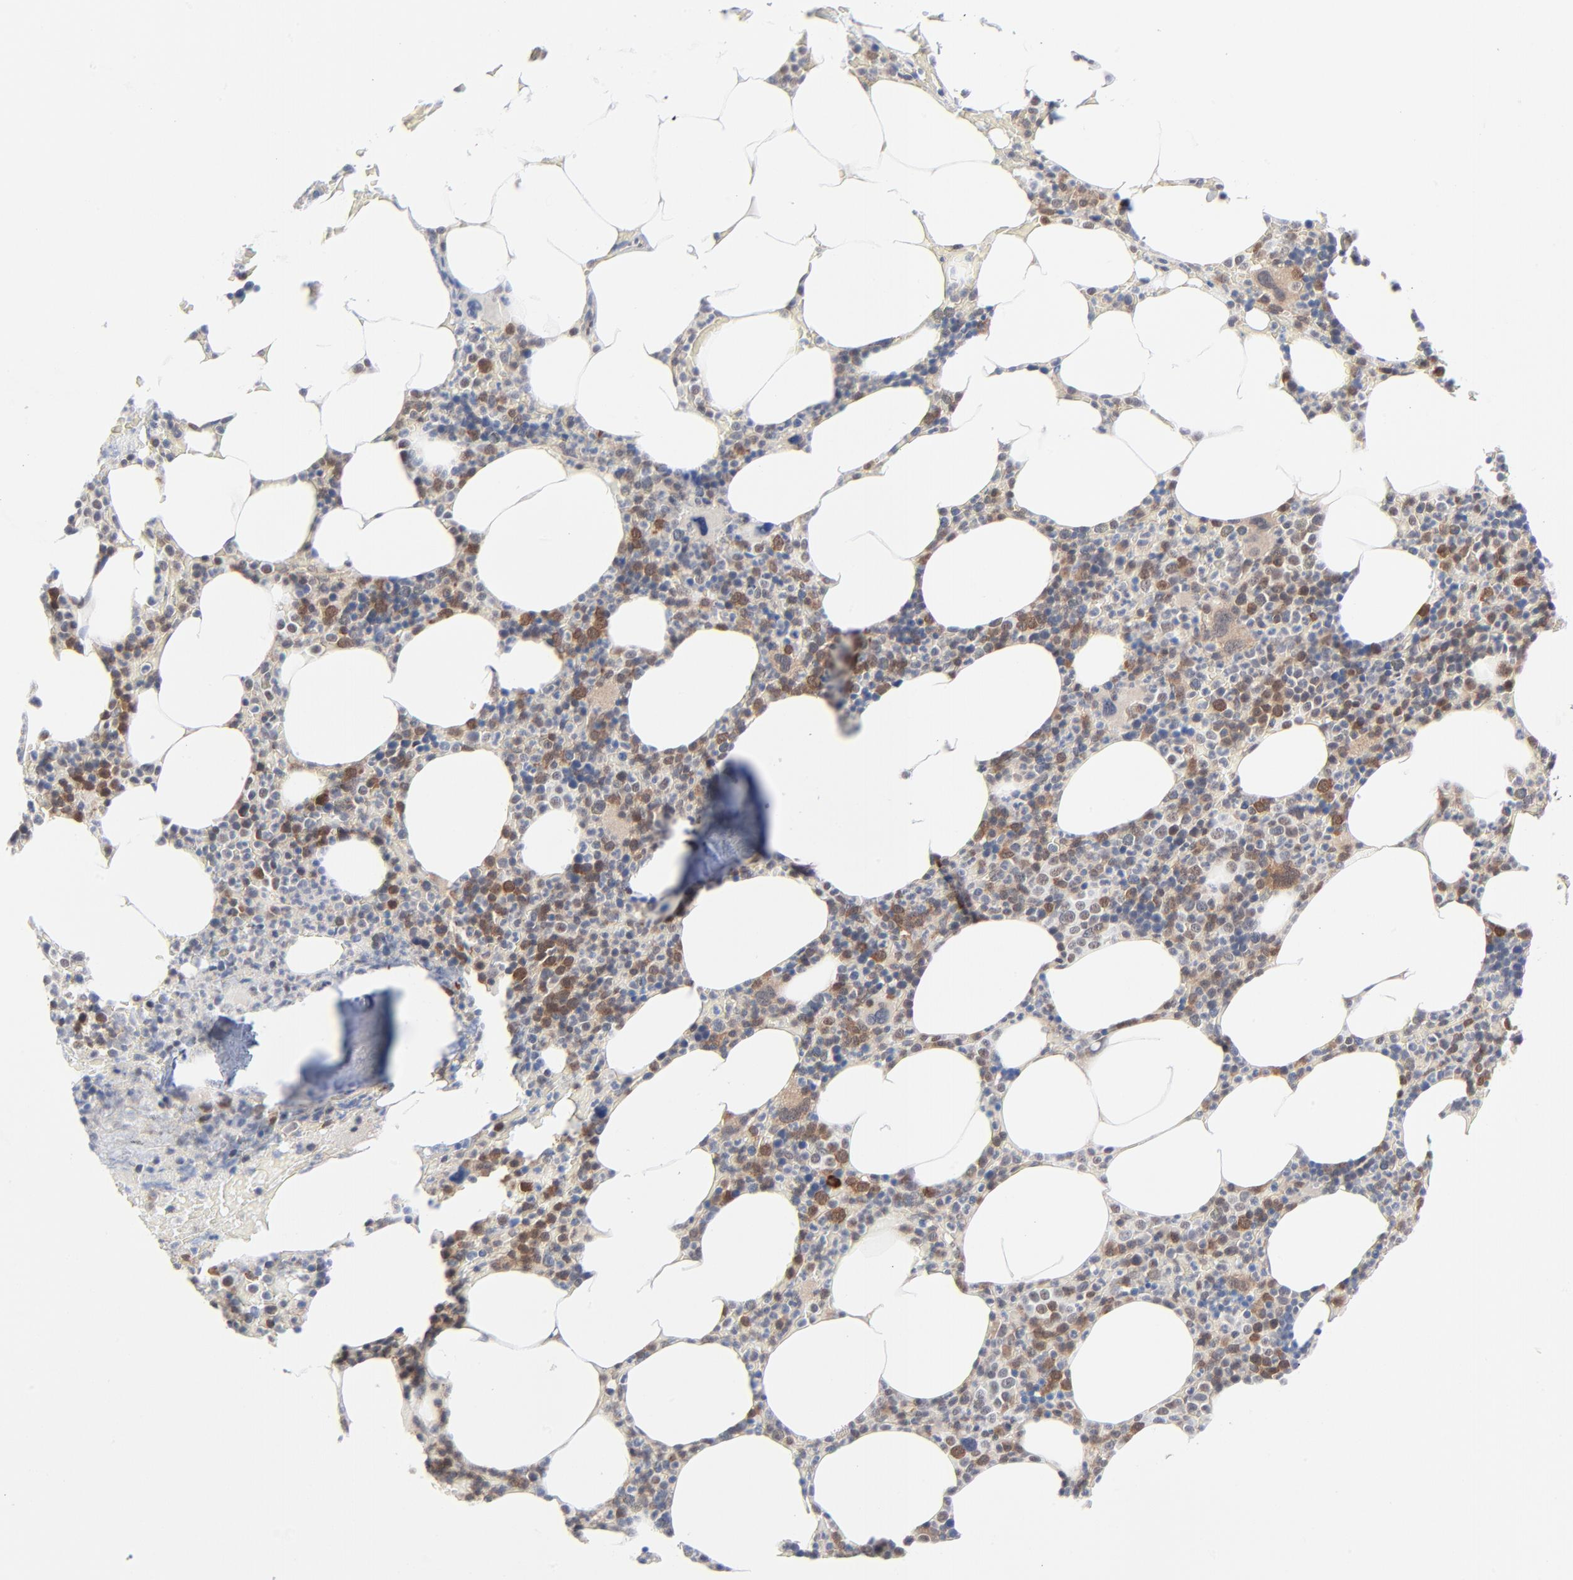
{"staining": {"intensity": "moderate", "quantity": "25%-75%", "location": "cytoplasmic/membranous"}, "tissue": "bone marrow", "cell_type": "Hematopoietic cells", "image_type": "normal", "snomed": [{"axis": "morphology", "description": "Normal tissue, NOS"}, {"axis": "topography", "description": "Bone marrow"}], "caption": "Immunohistochemistry staining of benign bone marrow, which reveals medium levels of moderate cytoplasmic/membranous positivity in about 25%-75% of hematopoietic cells indicating moderate cytoplasmic/membranous protein positivity. The staining was performed using DAB (brown) for protein detection and nuclei were counterstained in hematoxylin (blue).", "gene": "RPS6KB1", "patient": {"sex": "female", "age": 66}}